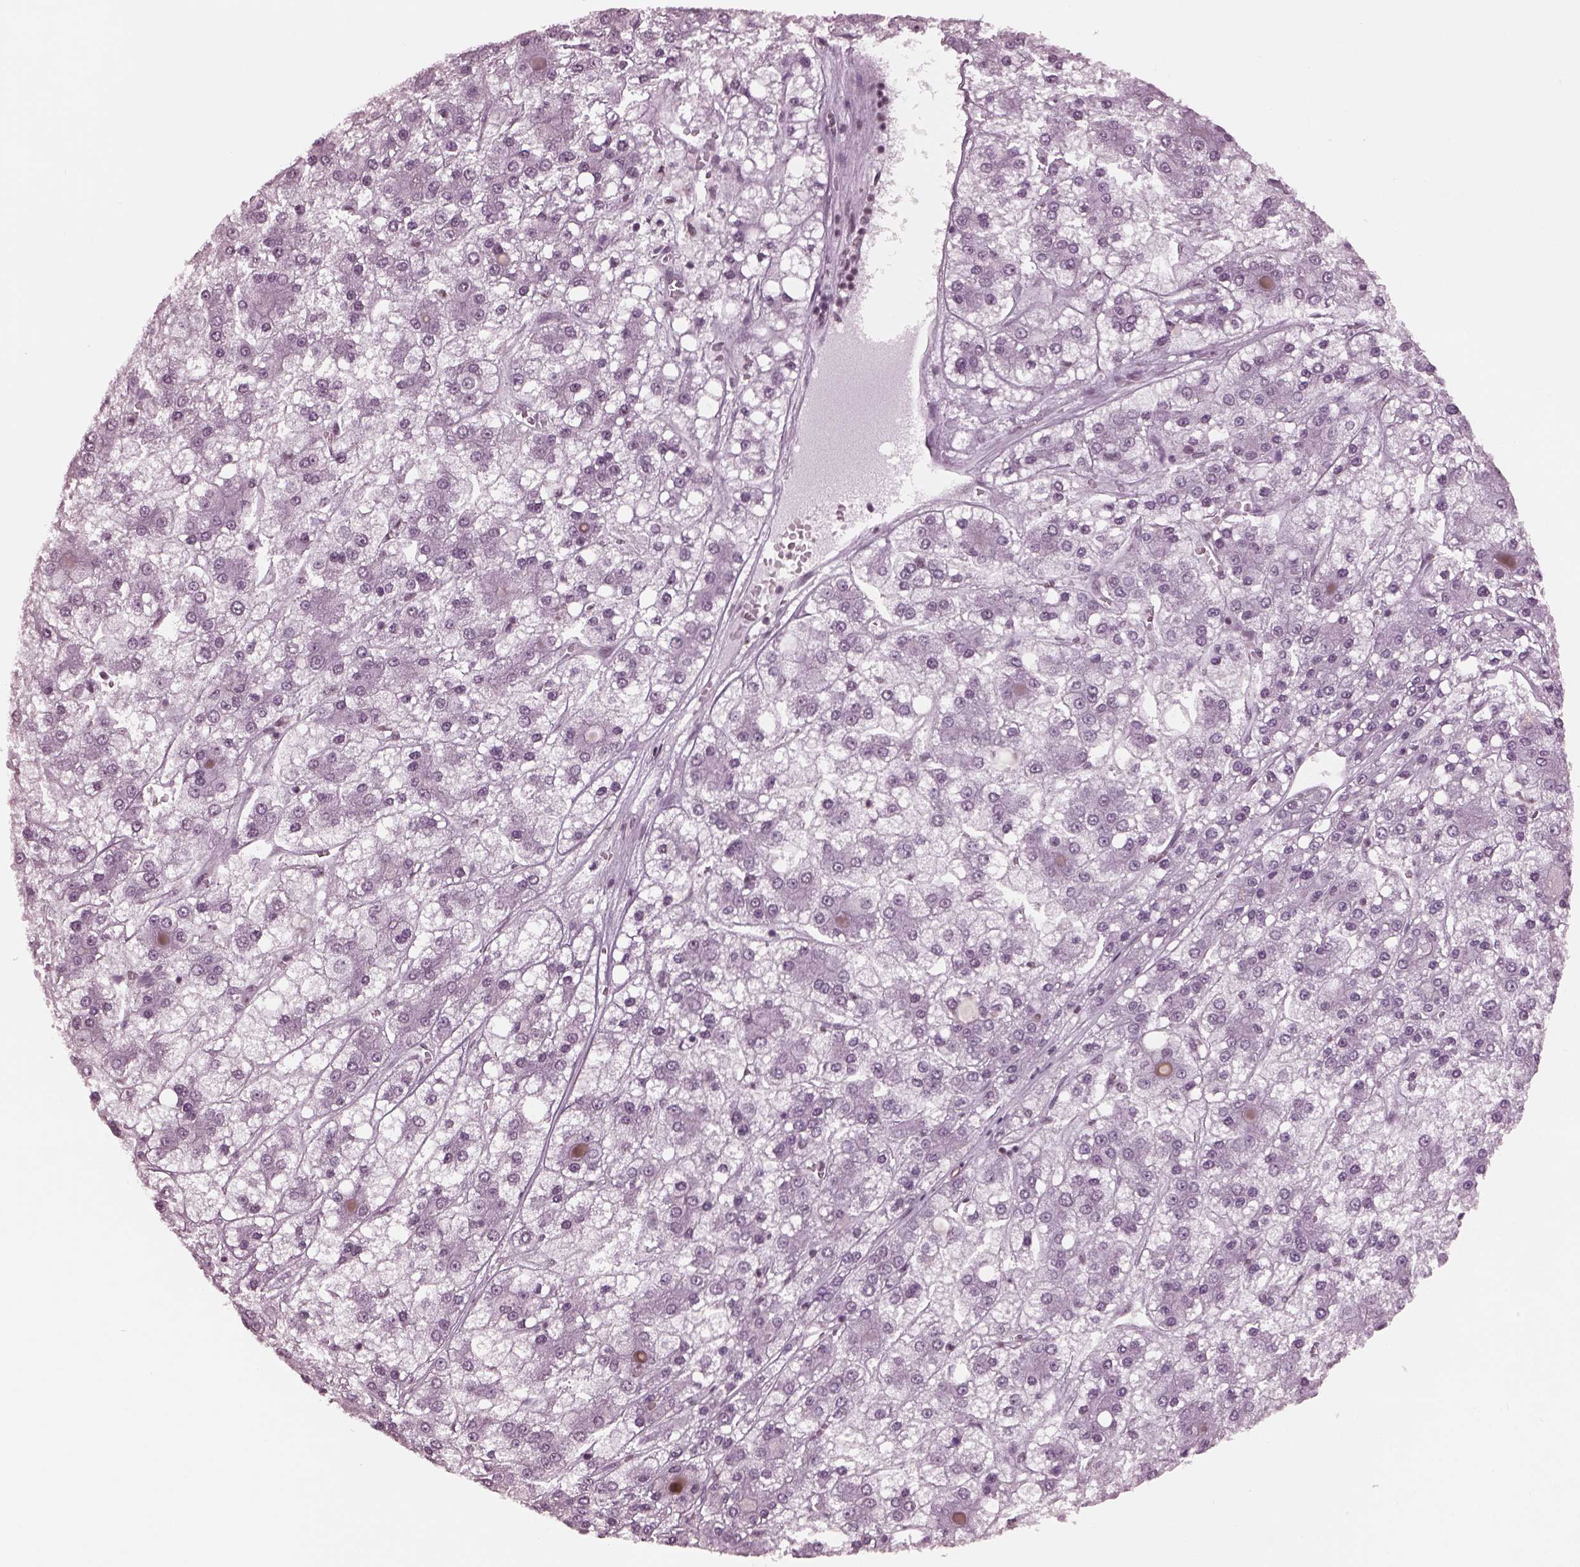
{"staining": {"intensity": "negative", "quantity": "none", "location": "none"}, "tissue": "liver cancer", "cell_type": "Tumor cells", "image_type": "cancer", "snomed": [{"axis": "morphology", "description": "Carcinoma, Hepatocellular, NOS"}, {"axis": "topography", "description": "Liver"}], "caption": "Immunohistochemical staining of liver cancer (hepatocellular carcinoma) shows no significant expression in tumor cells.", "gene": "RUVBL2", "patient": {"sex": "male", "age": 73}}